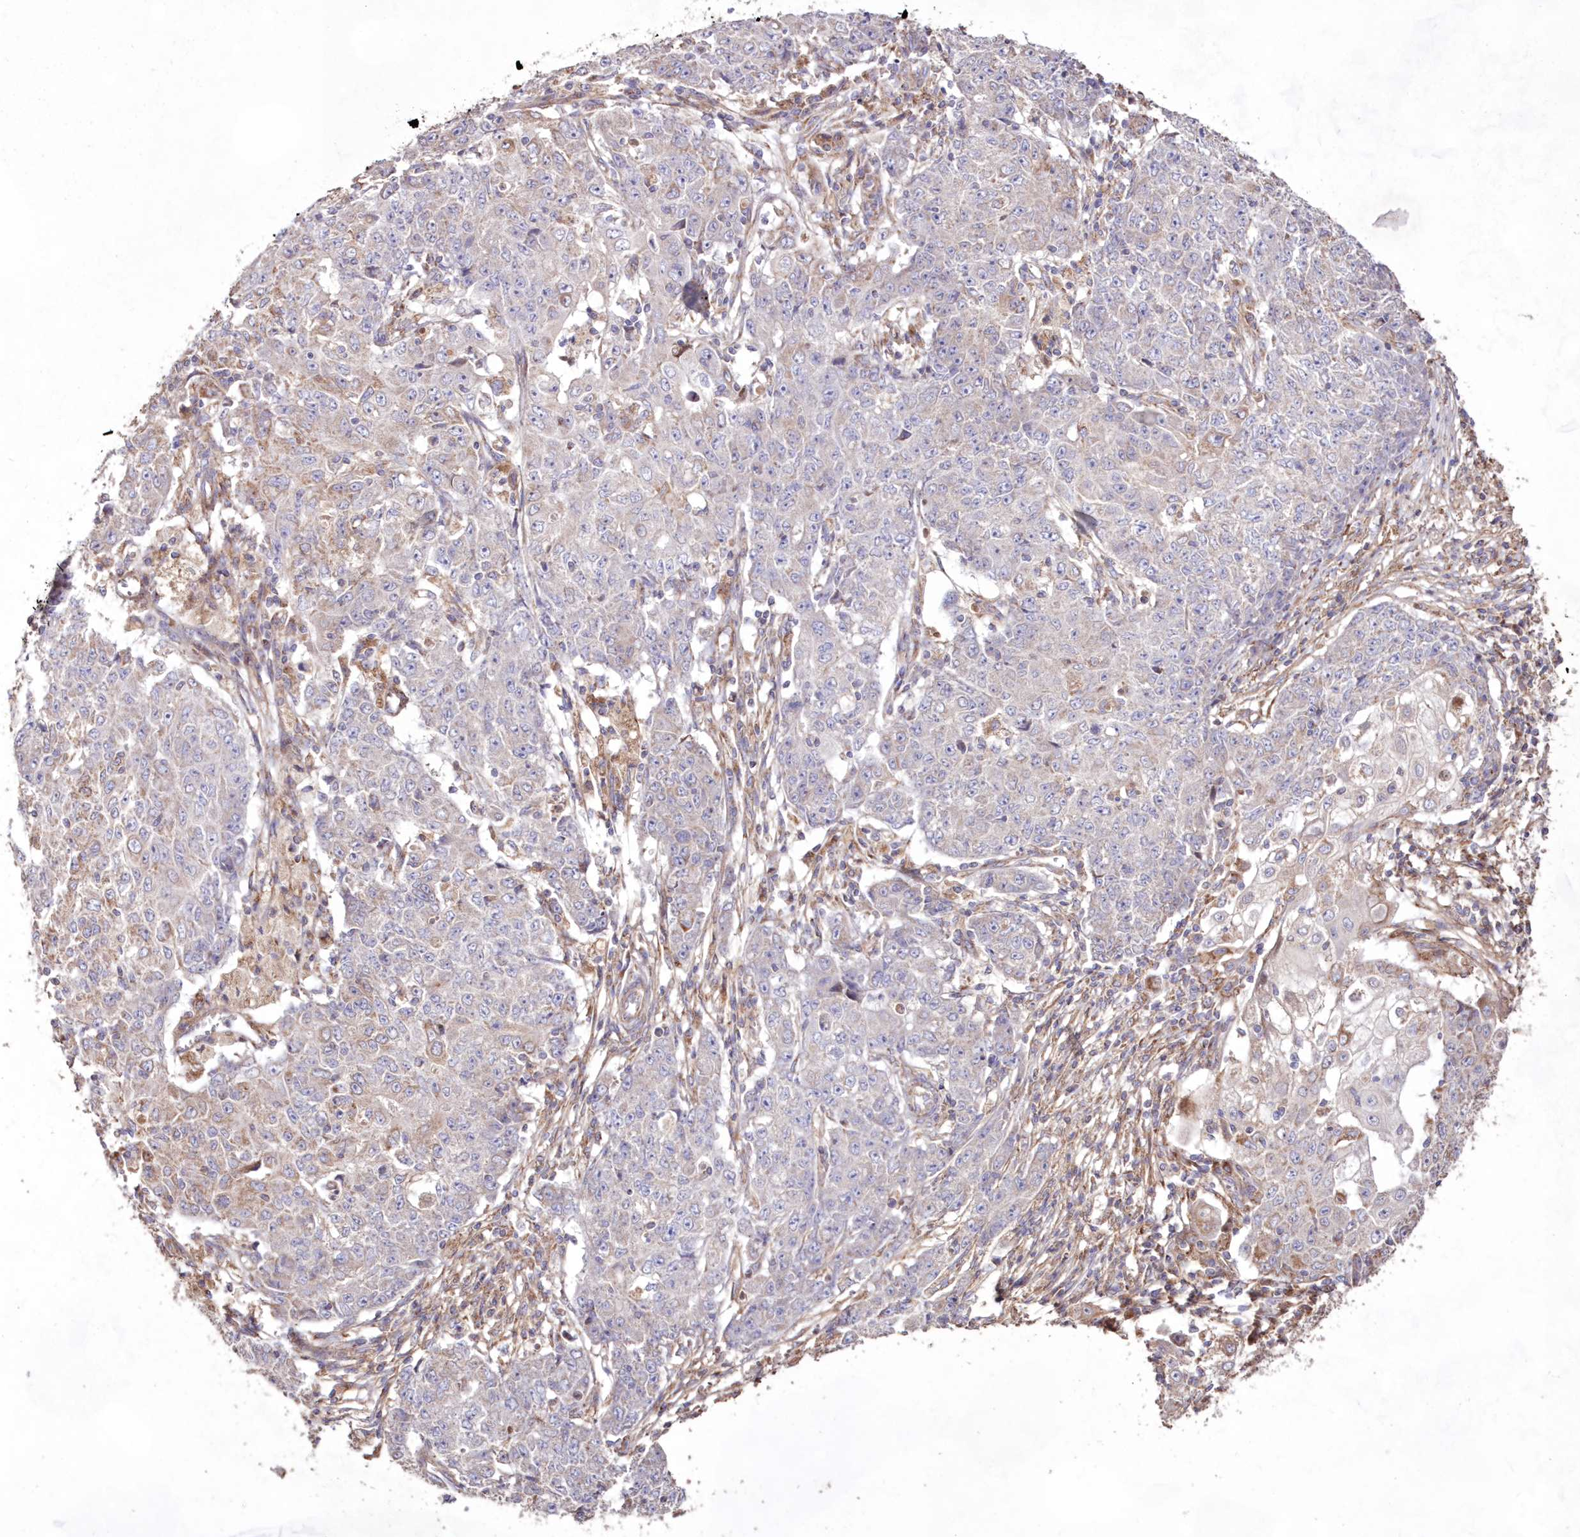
{"staining": {"intensity": "negative", "quantity": "none", "location": "none"}, "tissue": "ovarian cancer", "cell_type": "Tumor cells", "image_type": "cancer", "snomed": [{"axis": "morphology", "description": "Carcinoma, endometroid"}, {"axis": "topography", "description": "Ovary"}], "caption": "Protein analysis of ovarian cancer reveals no significant positivity in tumor cells.", "gene": "HADHB", "patient": {"sex": "female", "age": 42}}